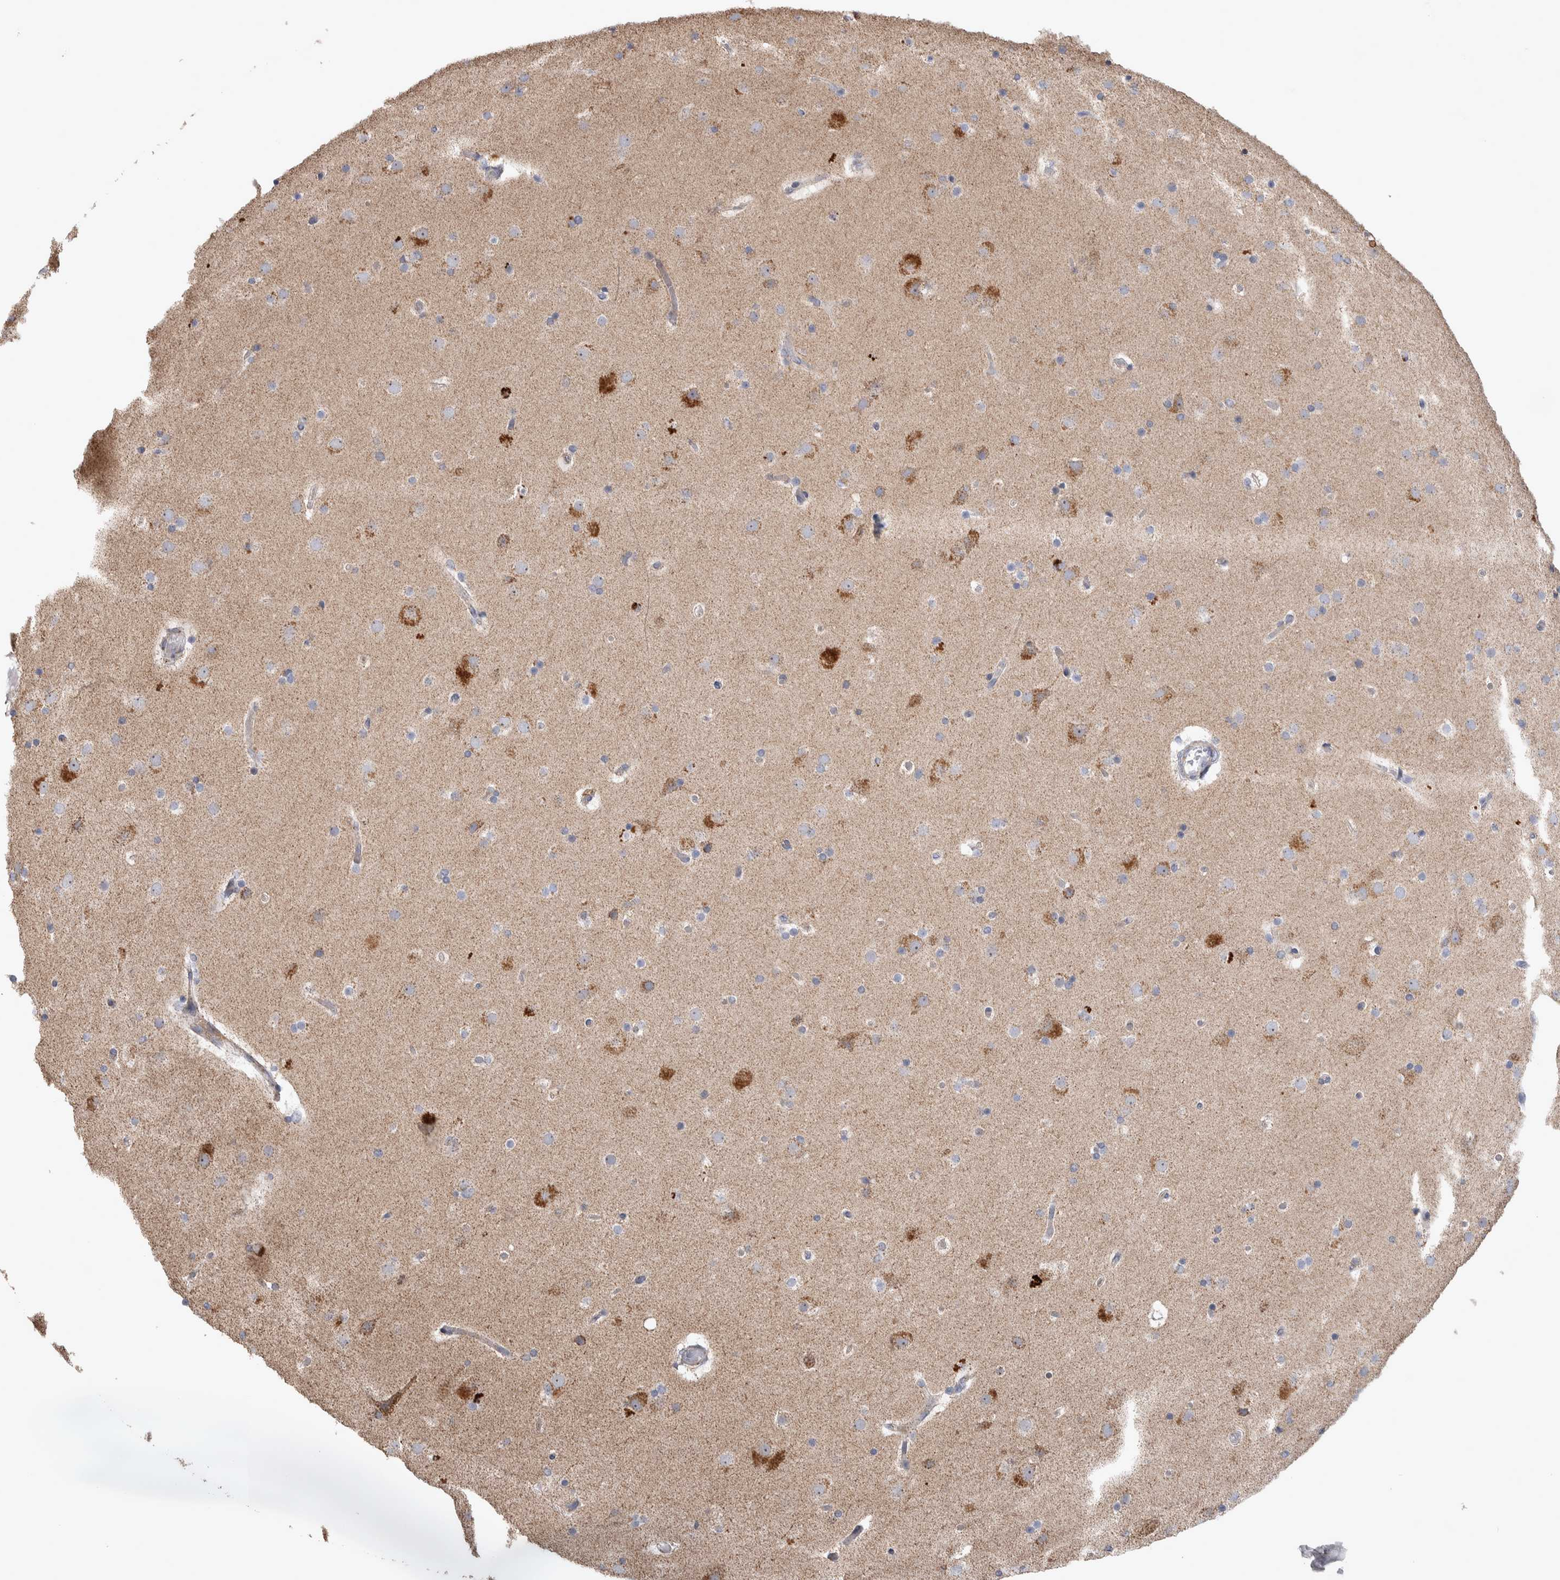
{"staining": {"intensity": "negative", "quantity": "none", "location": "none"}, "tissue": "cerebral cortex", "cell_type": "Endothelial cells", "image_type": "normal", "snomed": [{"axis": "morphology", "description": "Normal tissue, NOS"}, {"axis": "topography", "description": "Cerebral cortex"}], "caption": "Benign cerebral cortex was stained to show a protein in brown. There is no significant expression in endothelial cells. Brightfield microscopy of IHC stained with DAB (3,3'-diaminobenzidine) (brown) and hematoxylin (blue), captured at high magnification.", "gene": "SCO1", "patient": {"sex": "male", "age": 57}}